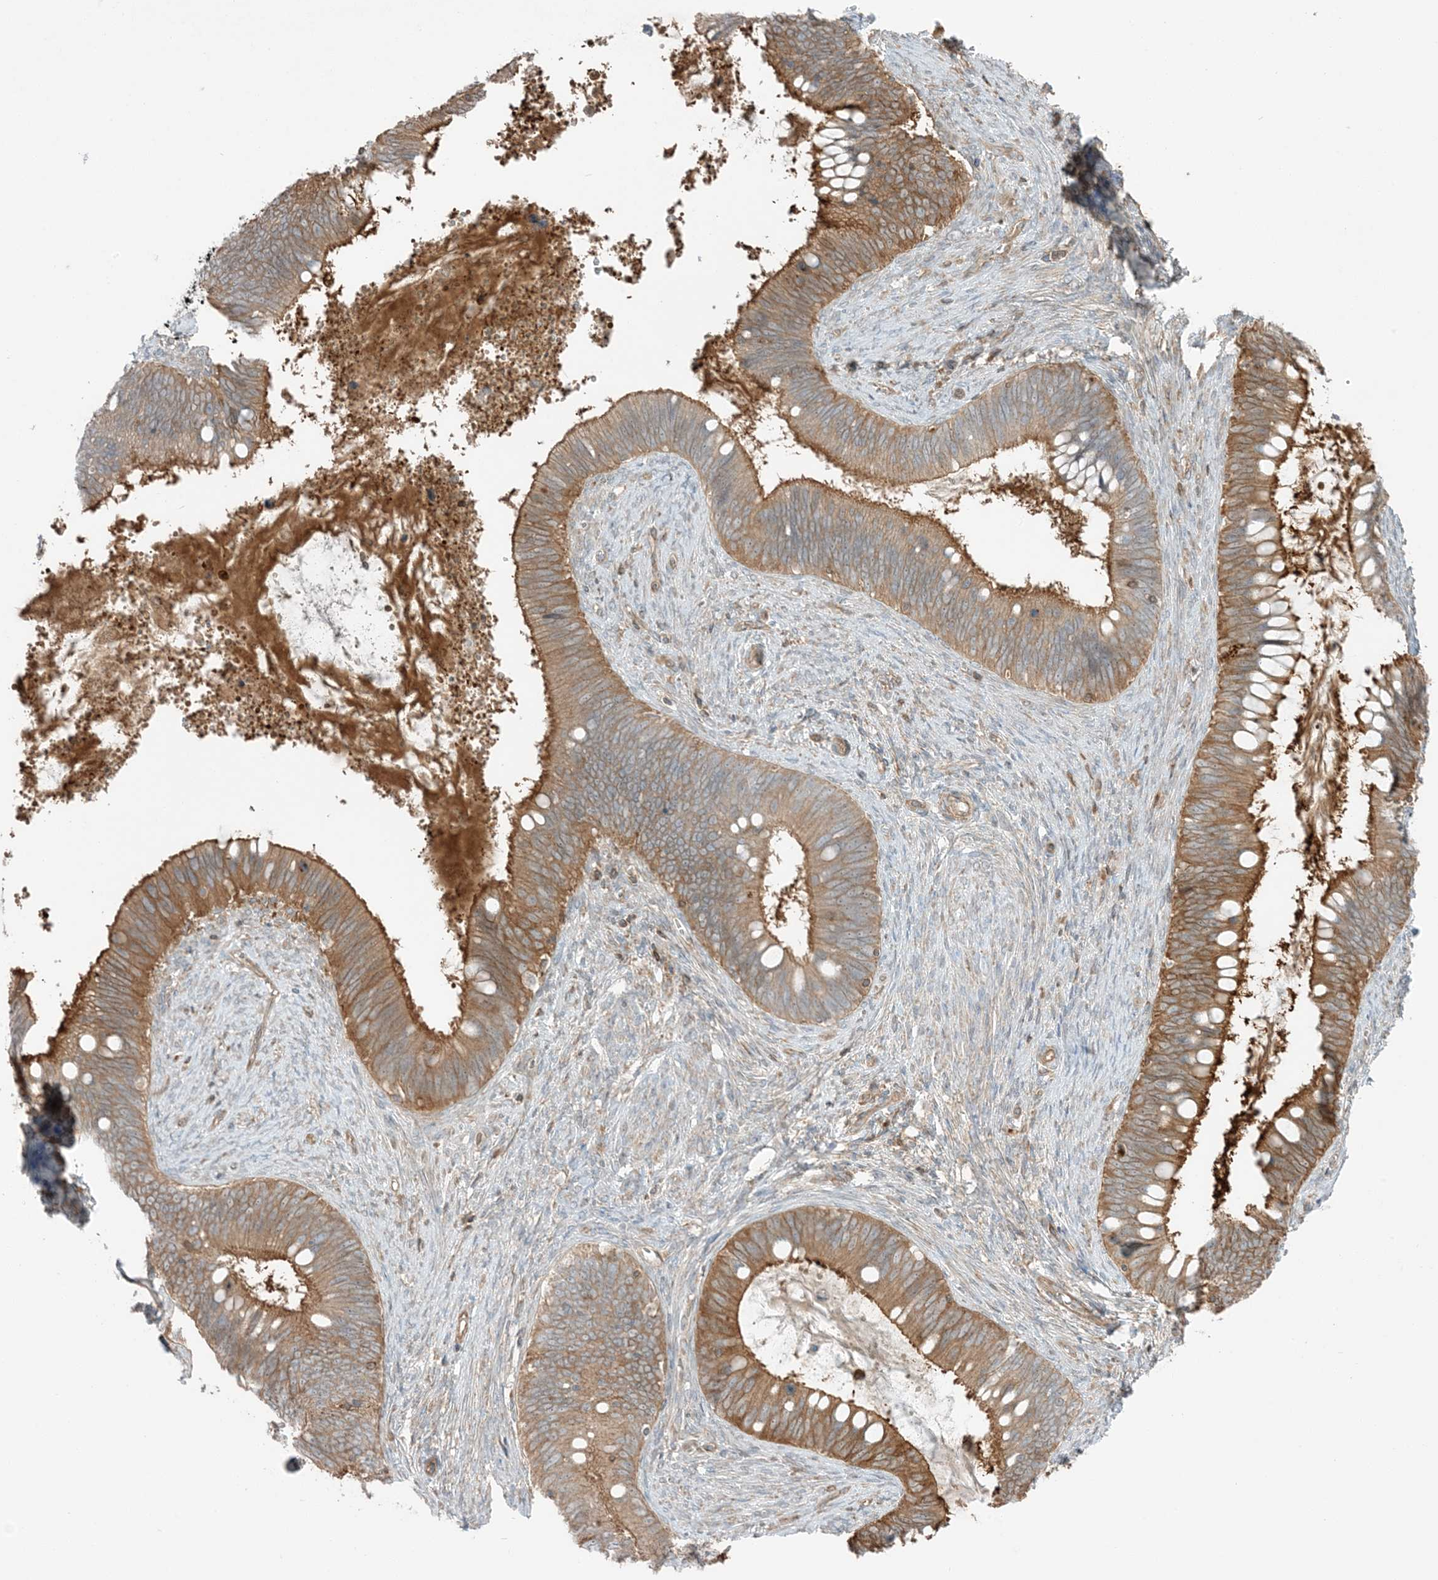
{"staining": {"intensity": "moderate", "quantity": ">75%", "location": "cytoplasmic/membranous"}, "tissue": "cervical cancer", "cell_type": "Tumor cells", "image_type": "cancer", "snomed": [{"axis": "morphology", "description": "Adenocarcinoma, NOS"}, {"axis": "topography", "description": "Cervix"}], "caption": "High-magnification brightfield microscopy of cervical cancer (adenocarcinoma) stained with DAB (brown) and counterstained with hematoxylin (blue). tumor cells exhibit moderate cytoplasmic/membranous expression is seen in about>75% of cells. (DAB (3,3'-diaminobenzidine) IHC, brown staining for protein, blue staining for nuclei).", "gene": "SLC25A12", "patient": {"sex": "female", "age": 42}}